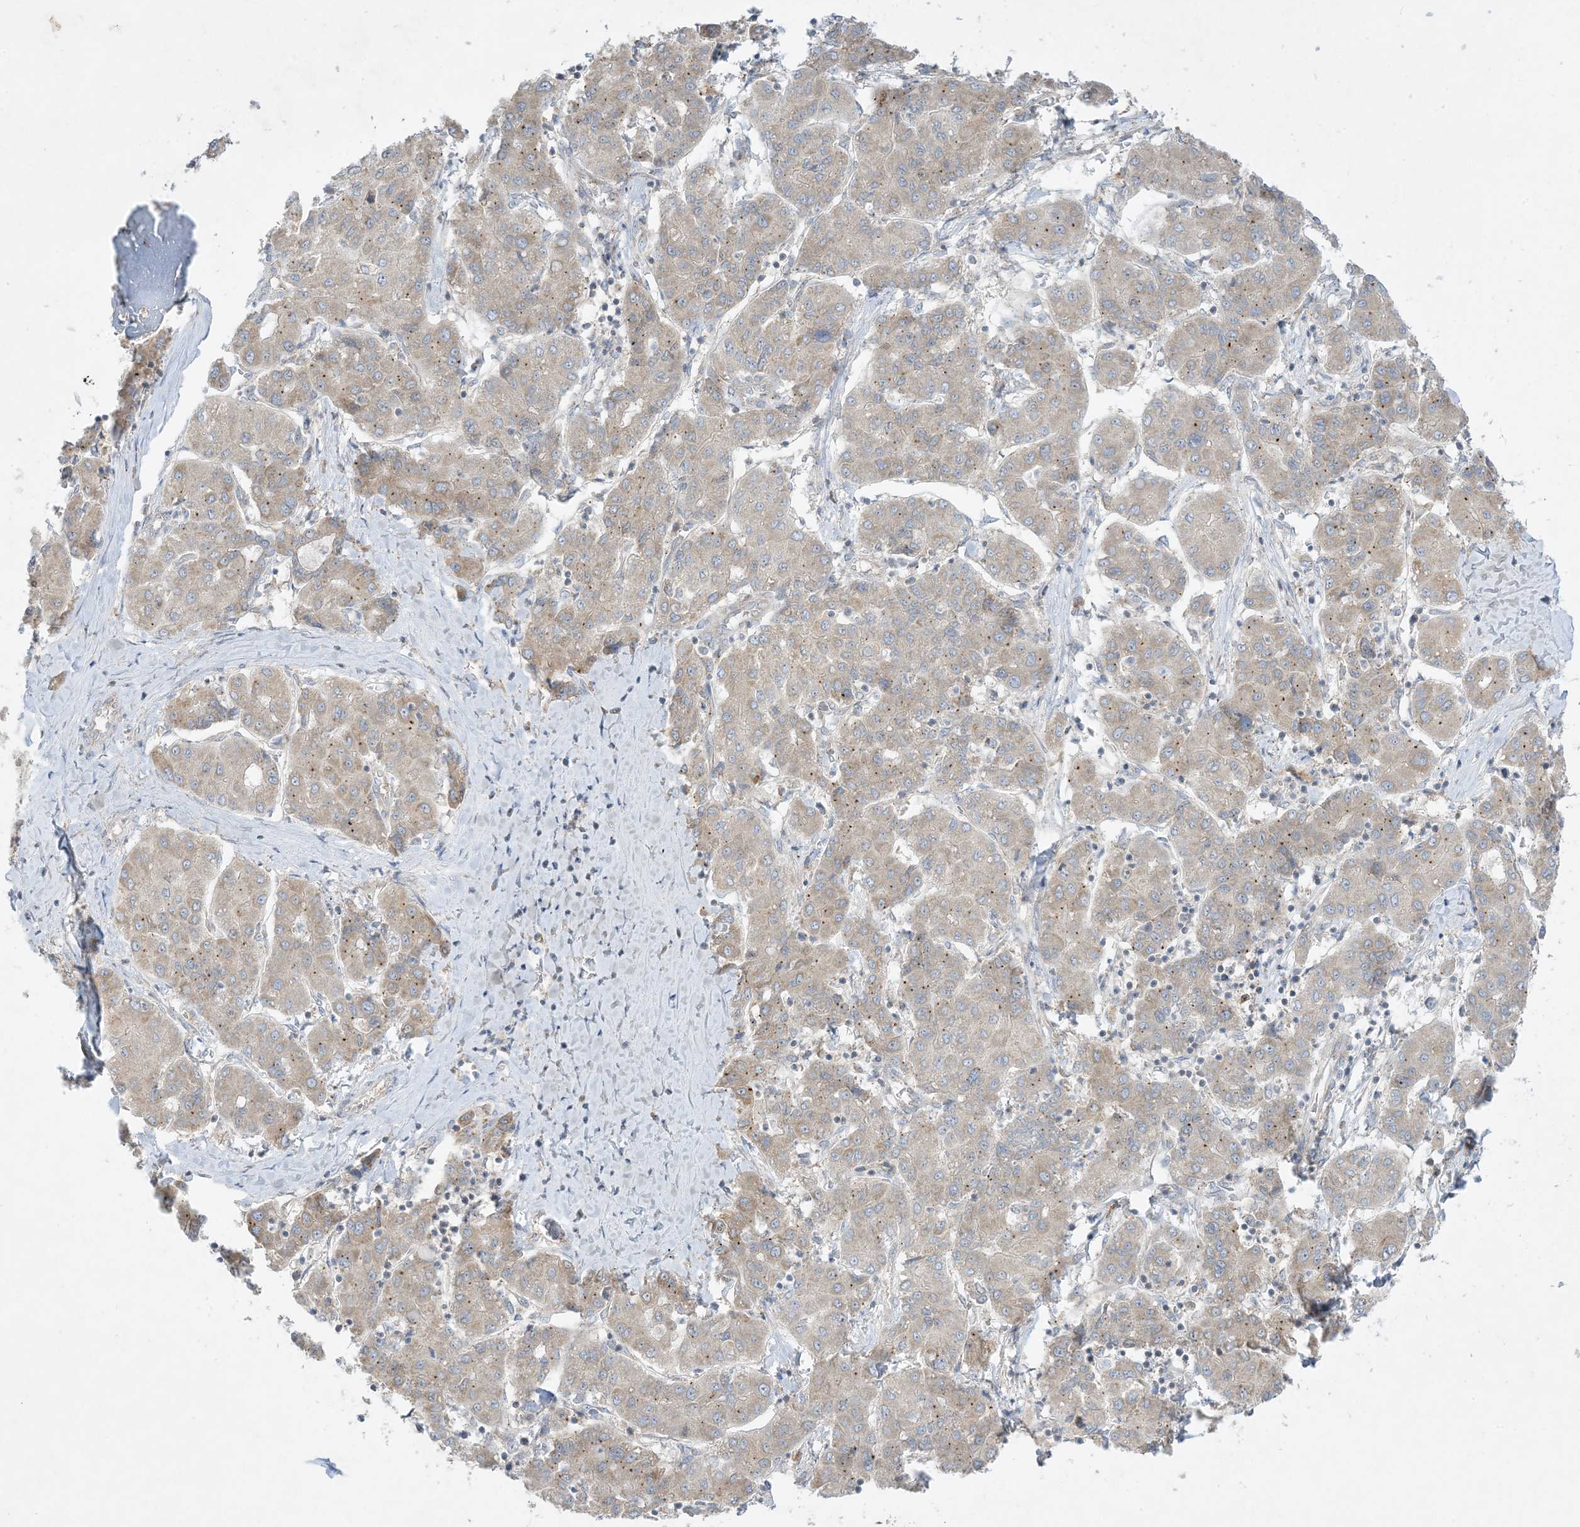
{"staining": {"intensity": "weak", "quantity": ">75%", "location": "cytoplasmic/membranous"}, "tissue": "liver cancer", "cell_type": "Tumor cells", "image_type": "cancer", "snomed": [{"axis": "morphology", "description": "Carcinoma, Hepatocellular, NOS"}, {"axis": "topography", "description": "Liver"}], "caption": "Hepatocellular carcinoma (liver) stained with a protein marker reveals weak staining in tumor cells.", "gene": "RPP40", "patient": {"sex": "male", "age": 65}}